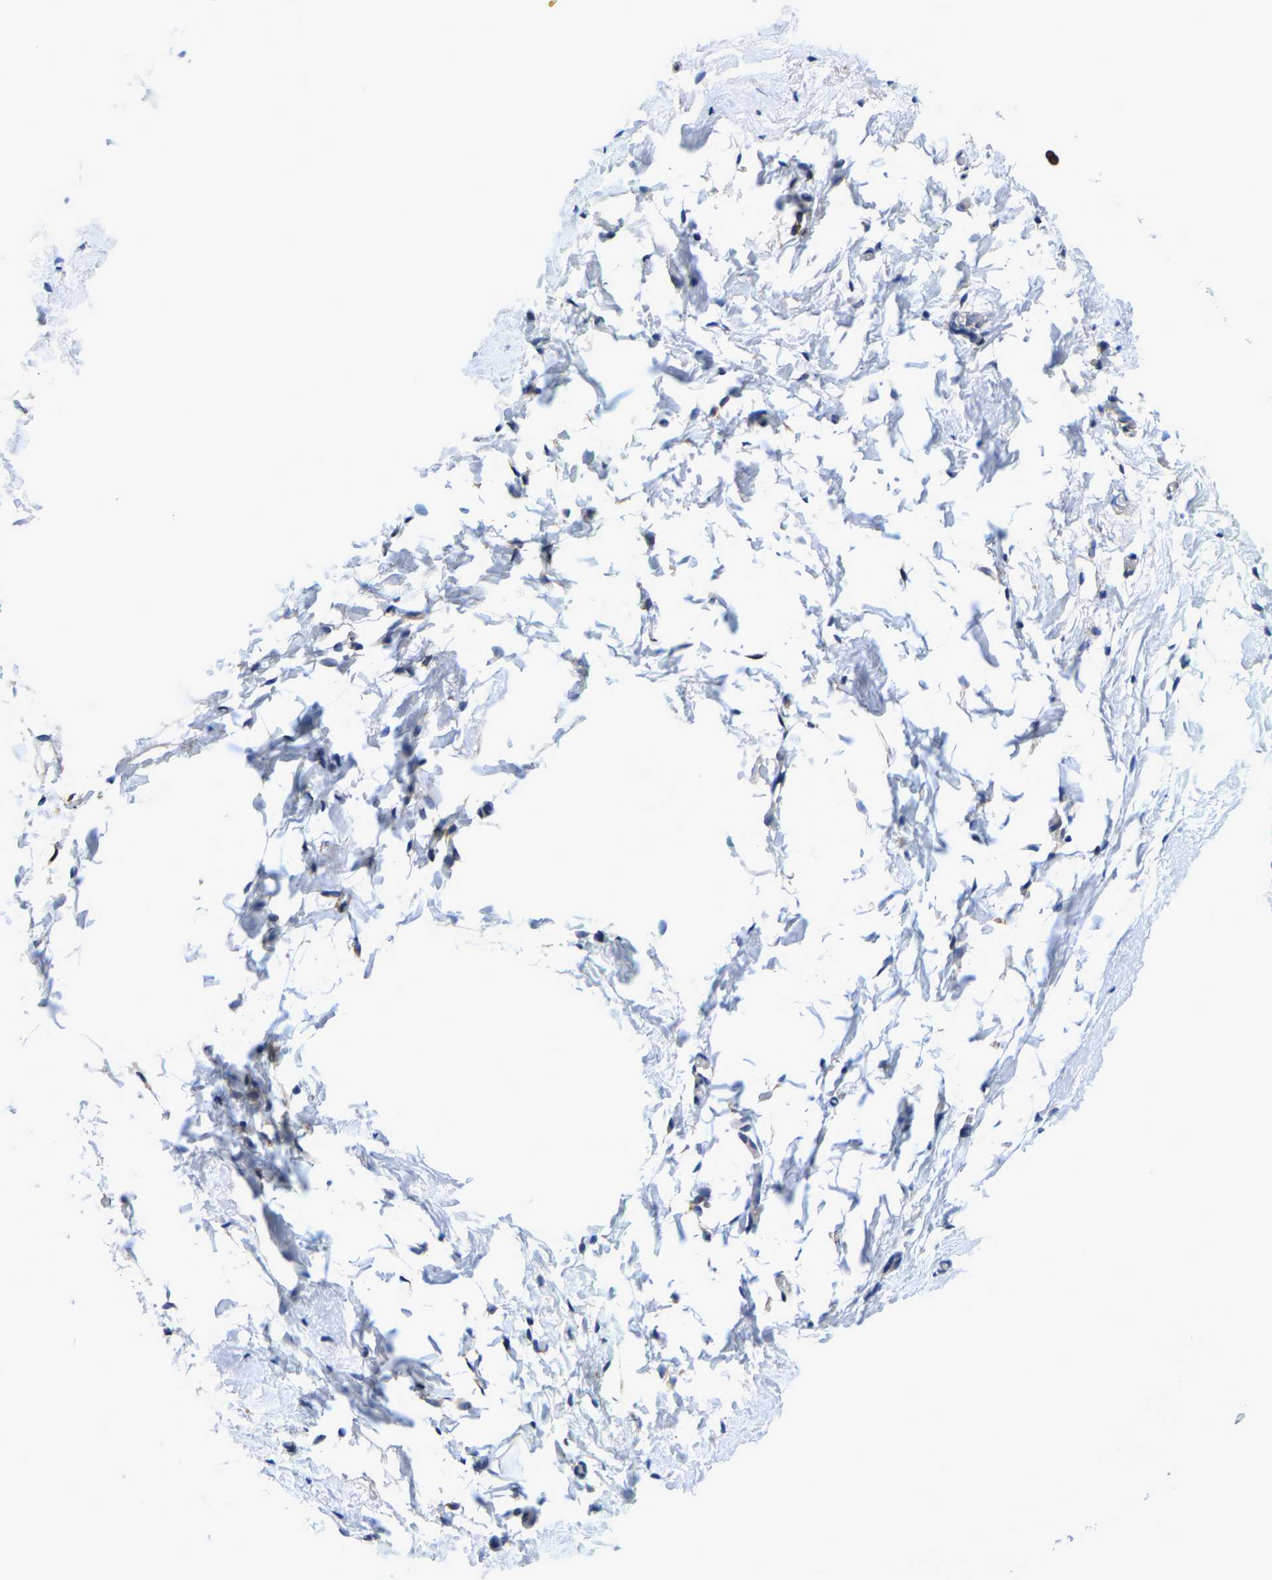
{"staining": {"intensity": "negative", "quantity": "none", "location": "none"}, "tissue": "breast", "cell_type": "Adipocytes", "image_type": "normal", "snomed": [{"axis": "morphology", "description": "Normal tissue, NOS"}, {"axis": "topography", "description": "Breast"}], "caption": "This is a image of IHC staining of benign breast, which shows no staining in adipocytes.", "gene": "DSCAM", "patient": {"sex": "female", "age": 62}}